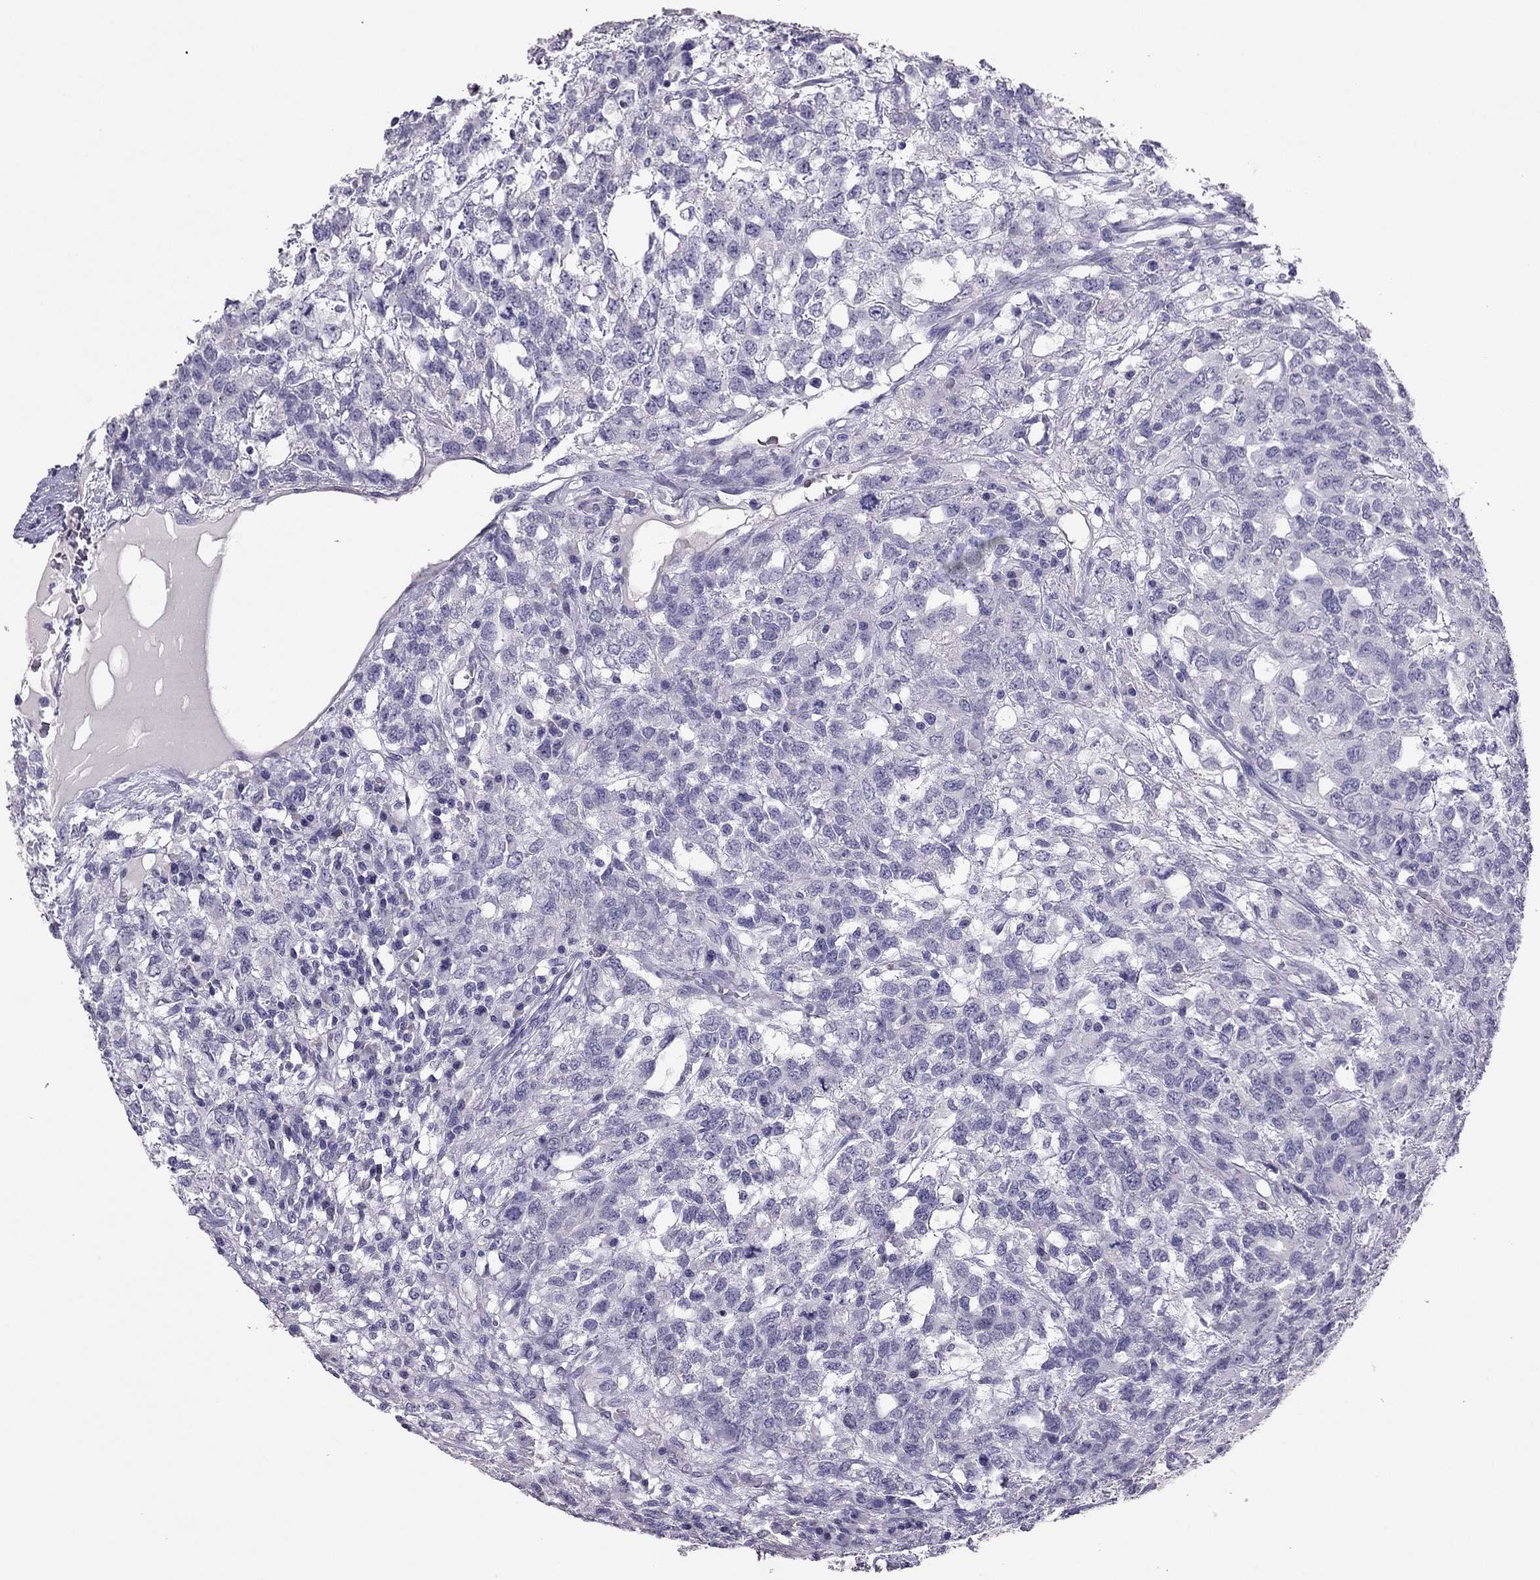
{"staining": {"intensity": "negative", "quantity": "none", "location": "none"}, "tissue": "testis cancer", "cell_type": "Tumor cells", "image_type": "cancer", "snomed": [{"axis": "morphology", "description": "Seminoma, NOS"}, {"axis": "topography", "description": "Testis"}], "caption": "This is an immunohistochemistry histopathology image of human testis seminoma. There is no expression in tumor cells.", "gene": "RHO", "patient": {"sex": "male", "age": 52}}